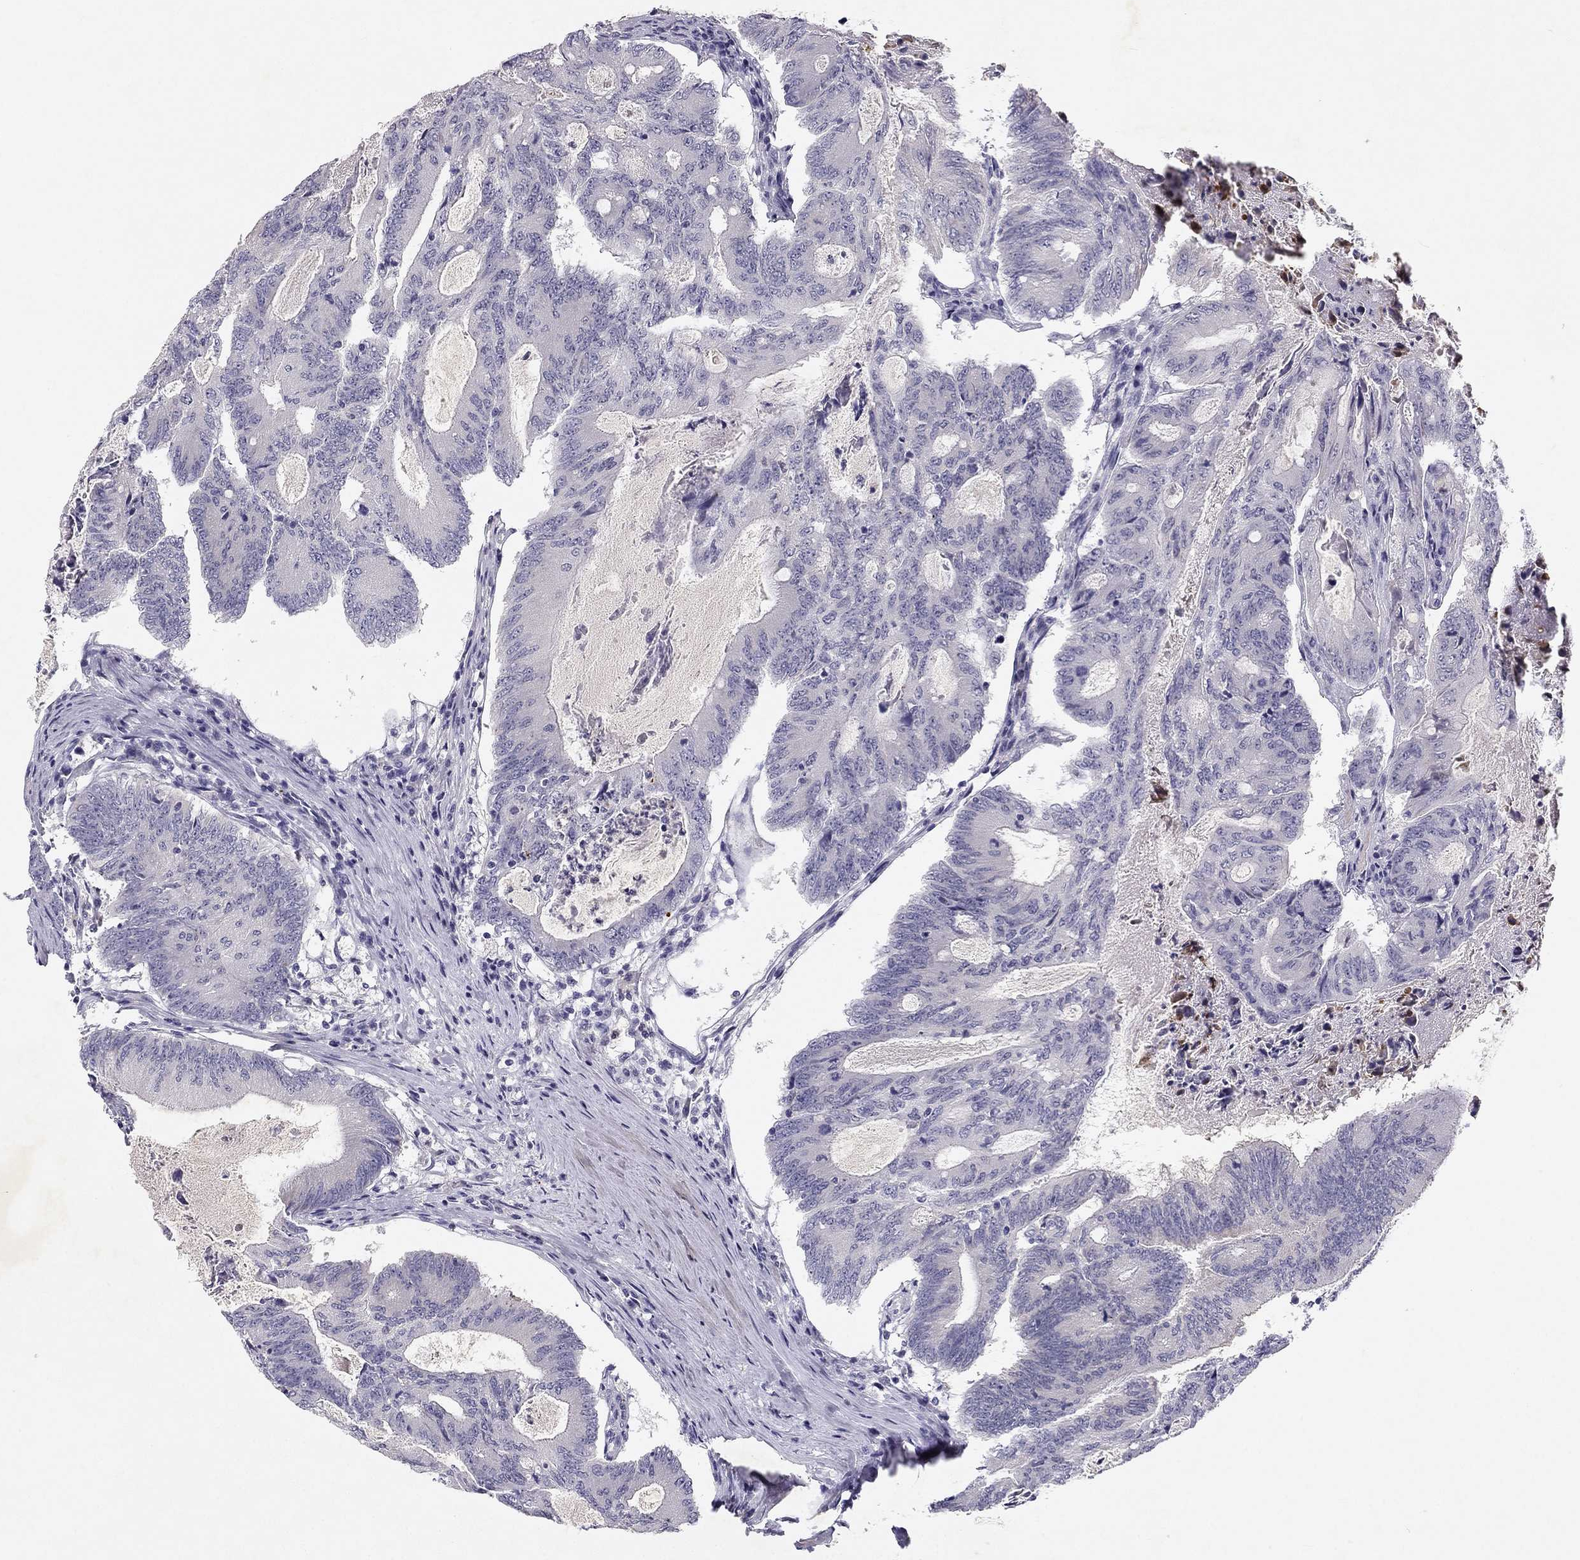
{"staining": {"intensity": "negative", "quantity": "none", "location": "none"}, "tissue": "colorectal cancer", "cell_type": "Tumor cells", "image_type": "cancer", "snomed": [{"axis": "morphology", "description": "Adenocarcinoma, NOS"}, {"axis": "topography", "description": "Colon"}], "caption": "Tumor cells are negative for protein expression in human colorectal cancer (adenocarcinoma).", "gene": "SLC6A4", "patient": {"sex": "female", "age": 70}}